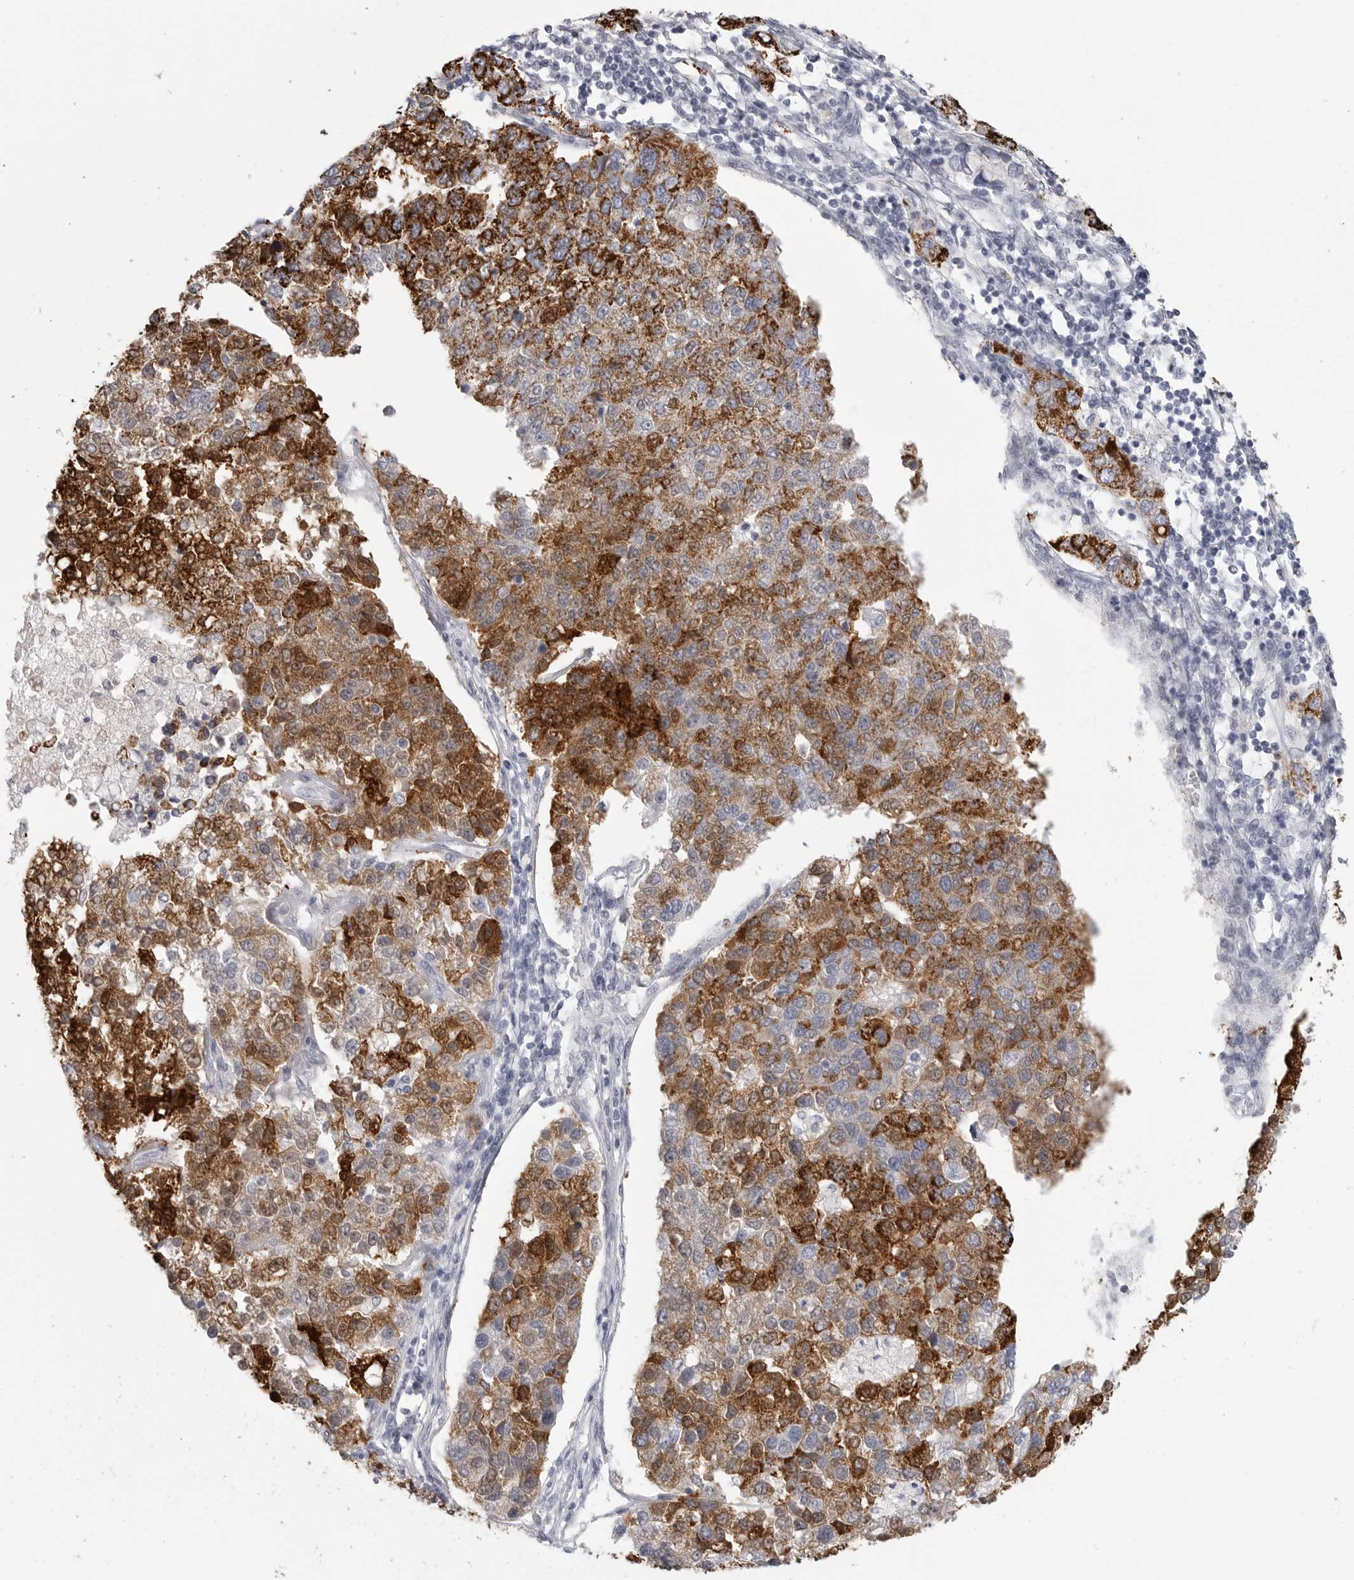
{"staining": {"intensity": "strong", "quantity": ">75%", "location": "cytoplasmic/membranous"}, "tissue": "pancreatic cancer", "cell_type": "Tumor cells", "image_type": "cancer", "snomed": [{"axis": "morphology", "description": "Adenocarcinoma, NOS"}, {"axis": "topography", "description": "Pancreas"}], "caption": "Immunohistochemistry image of neoplastic tissue: human pancreatic cancer (adenocarcinoma) stained using IHC shows high levels of strong protein expression localized specifically in the cytoplasmic/membranous of tumor cells, appearing as a cytoplasmic/membranous brown color.", "gene": "HMGCS2", "patient": {"sex": "female", "age": 61}}